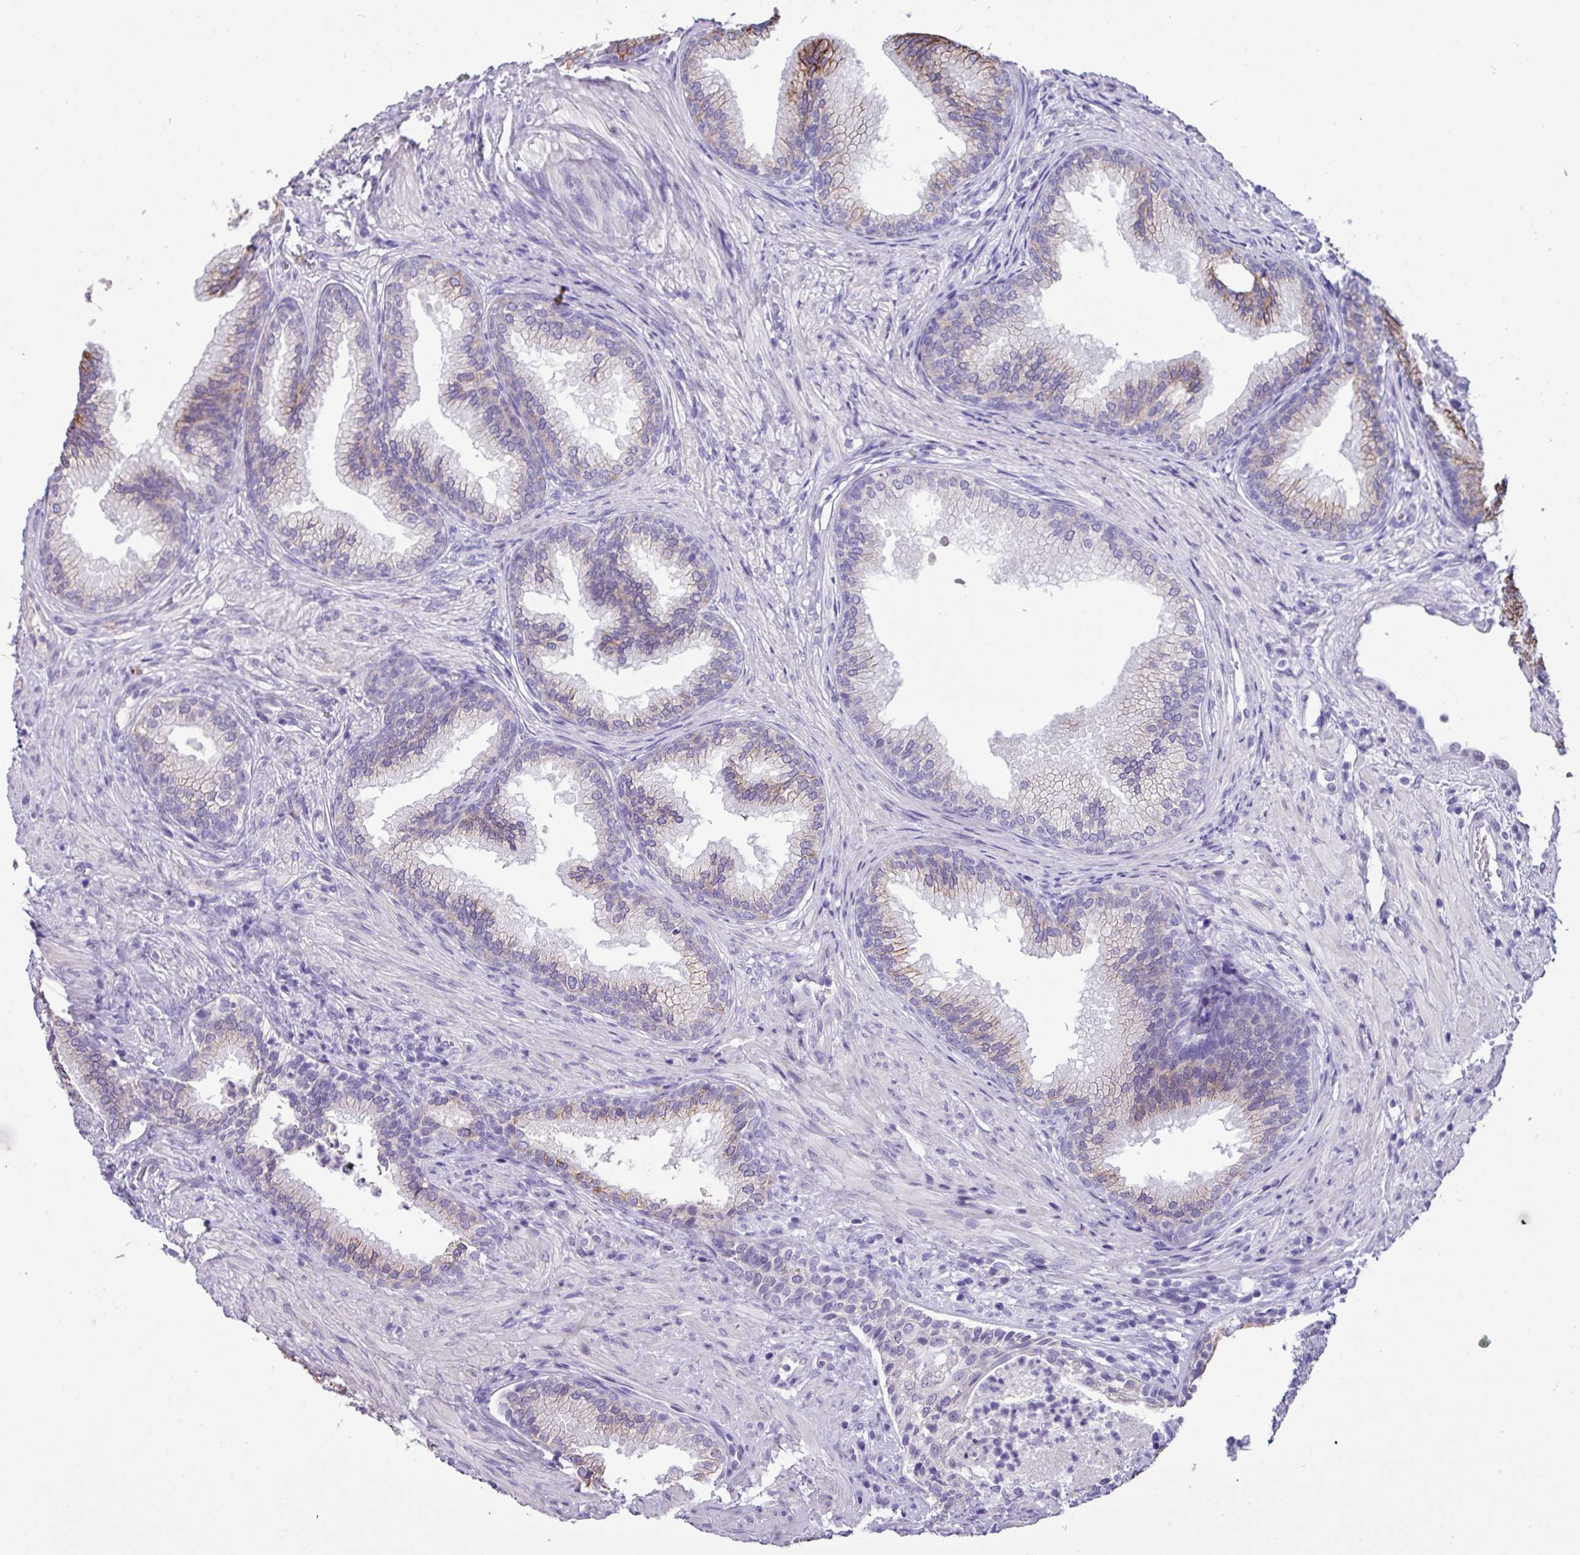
{"staining": {"intensity": "strong", "quantity": "25%-75%", "location": "cytoplasmic/membranous"}, "tissue": "prostate", "cell_type": "Glandular cells", "image_type": "normal", "snomed": [{"axis": "morphology", "description": "Normal tissue, NOS"}, {"axis": "topography", "description": "Prostate"}], "caption": "Prostate stained with DAB IHC exhibits high levels of strong cytoplasmic/membranous staining in about 25%-75% of glandular cells.", "gene": "EPCAM", "patient": {"sex": "male", "age": 76}}